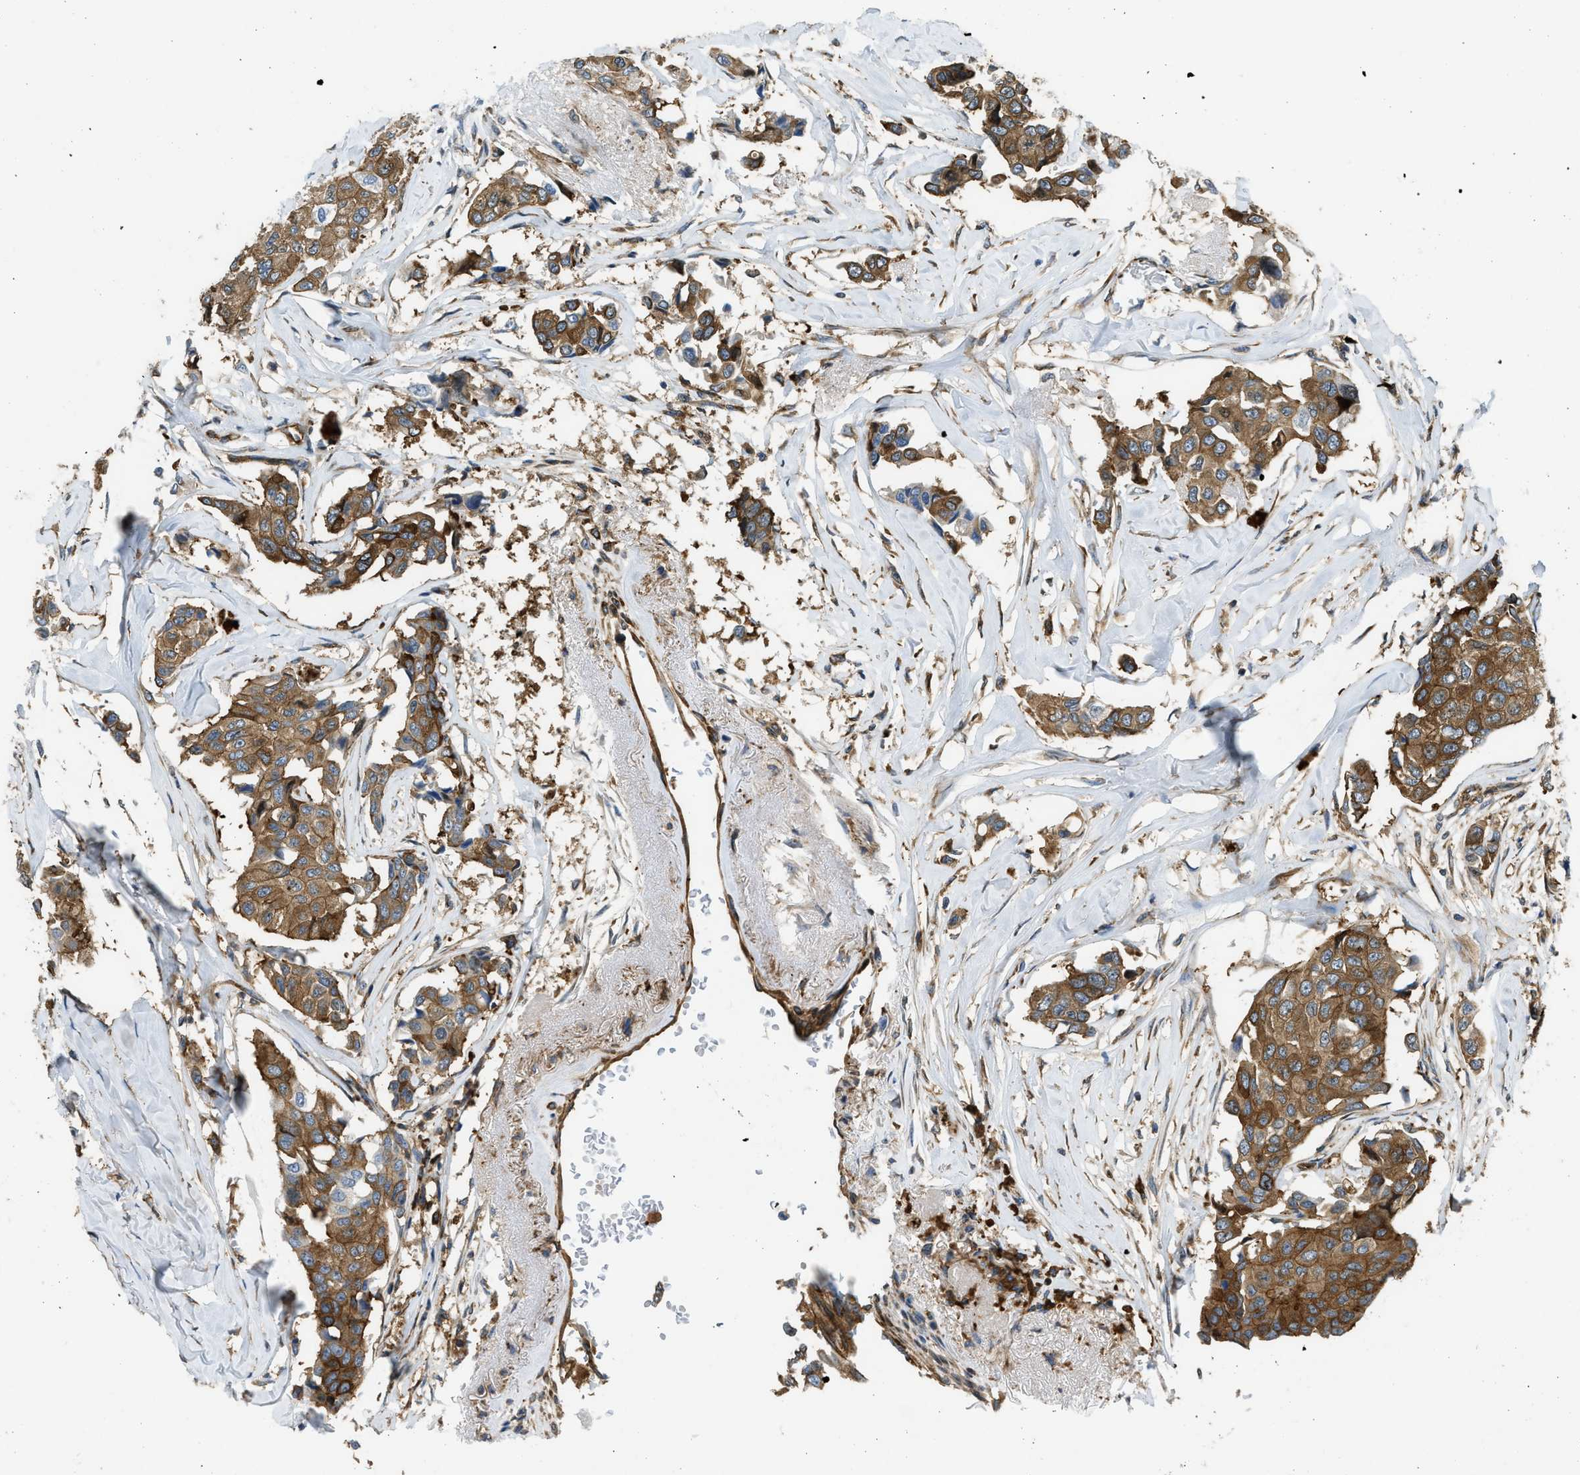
{"staining": {"intensity": "moderate", "quantity": ">75%", "location": "cytoplasmic/membranous"}, "tissue": "breast cancer", "cell_type": "Tumor cells", "image_type": "cancer", "snomed": [{"axis": "morphology", "description": "Duct carcinoma"}, {"axis": "topography", "description": "Breast"}], "caption": "Breast cancer stained for a protein displays moderate cytoplasmic/membranous positivity in tumor cells. The staining was performed using DAB (3,3'-diaminobenzidine), with brown indicating positive protein expression. Nuclei are stained blue with hematoxylin.", "gene": "RASGRF2", "patient": {"sex": "female", "age": 80}}